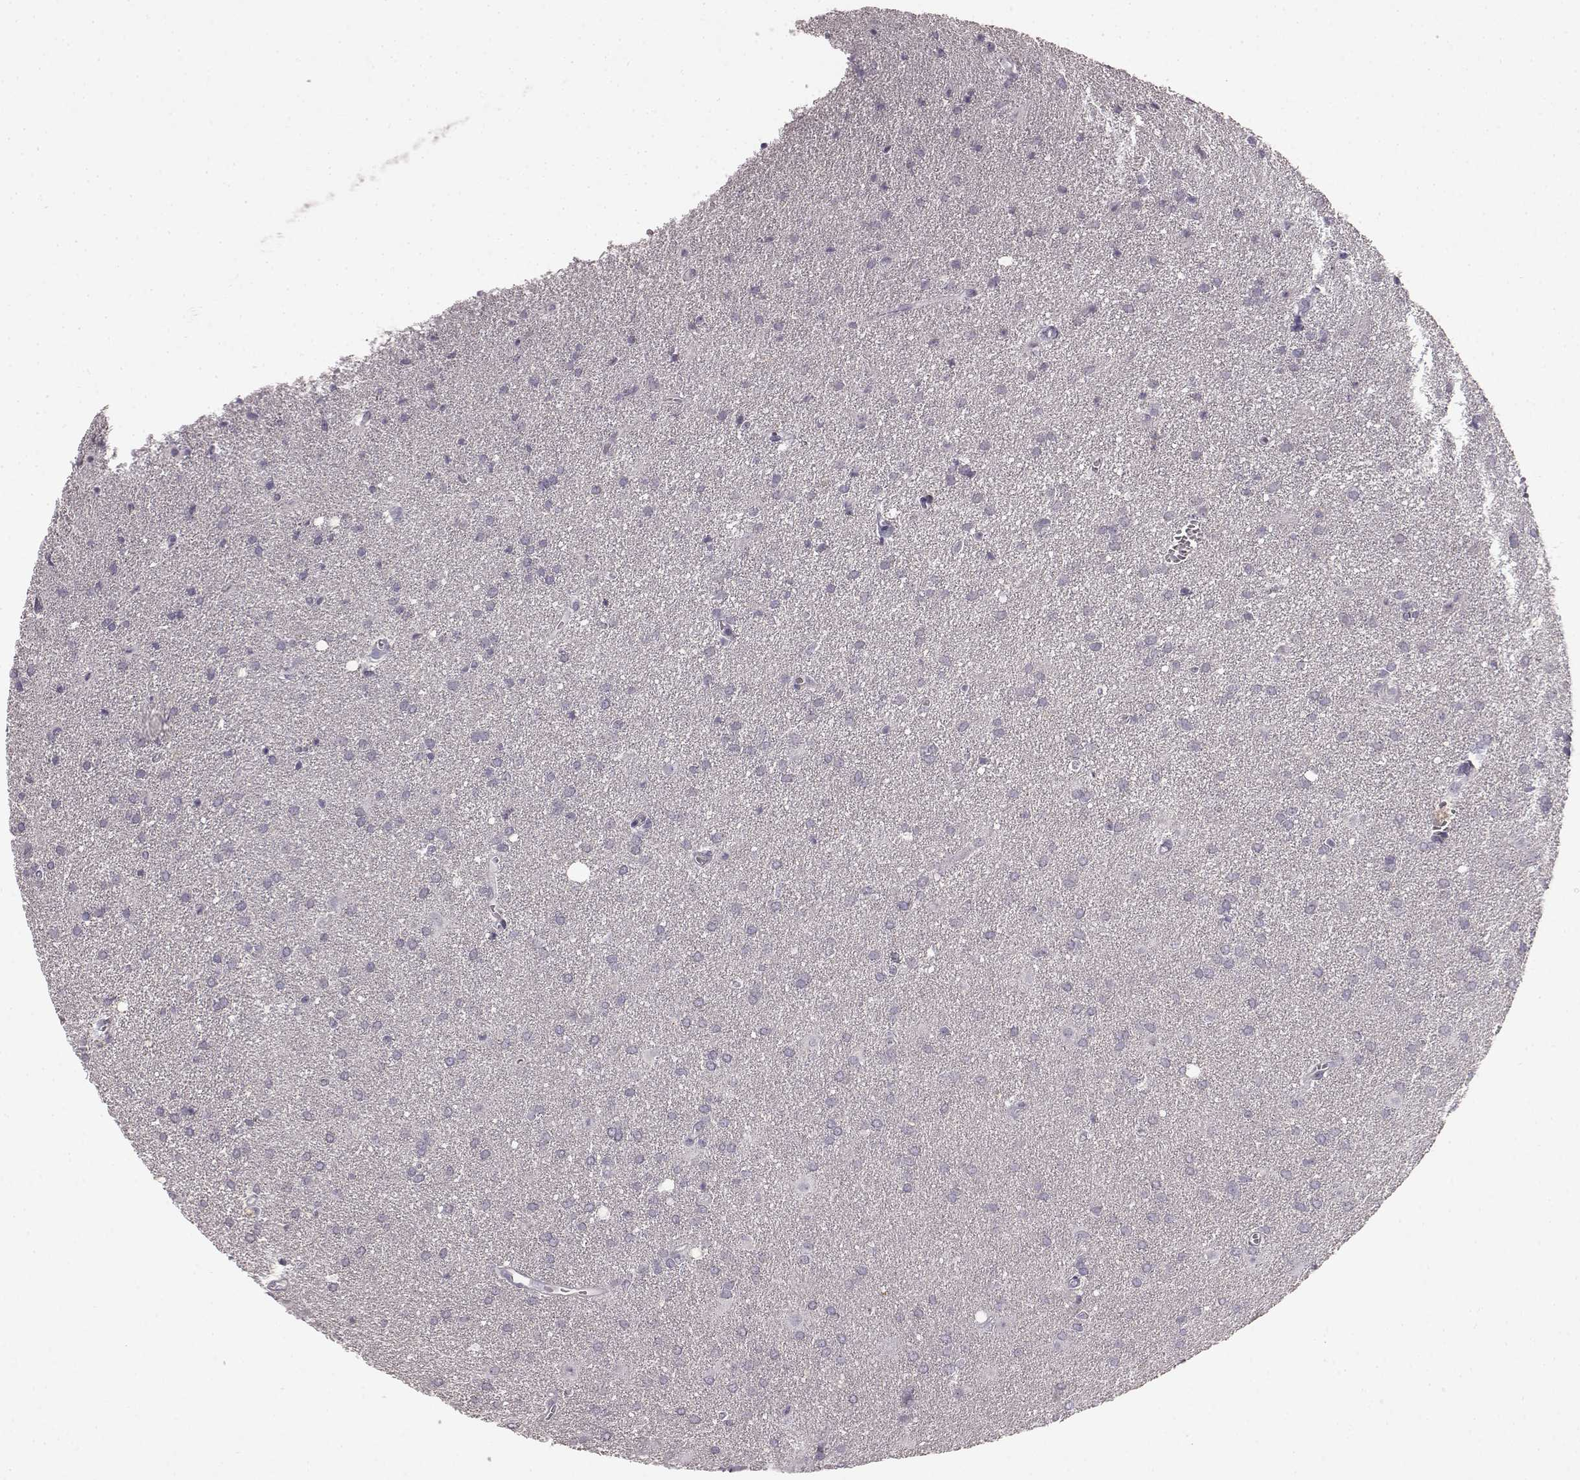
{"staining": {"intensity": "negative", "quantity": "none", "location": "none"}, "tissue": "glioma", "cell_type": "Tumor cells", "image_type": "cancer", "snomed": [{"axis": "morphology", "description": "Glioma, malignant, Low grade"}, {"axis": "topography", "description": "Brain"}], "caption": "Immunohistochemical staining of human malignant glioma (low-grade) exhibits no significant expression in tumor cells.", "gene": "KRT85", "patient": {"sex": "male", "age": 58}}